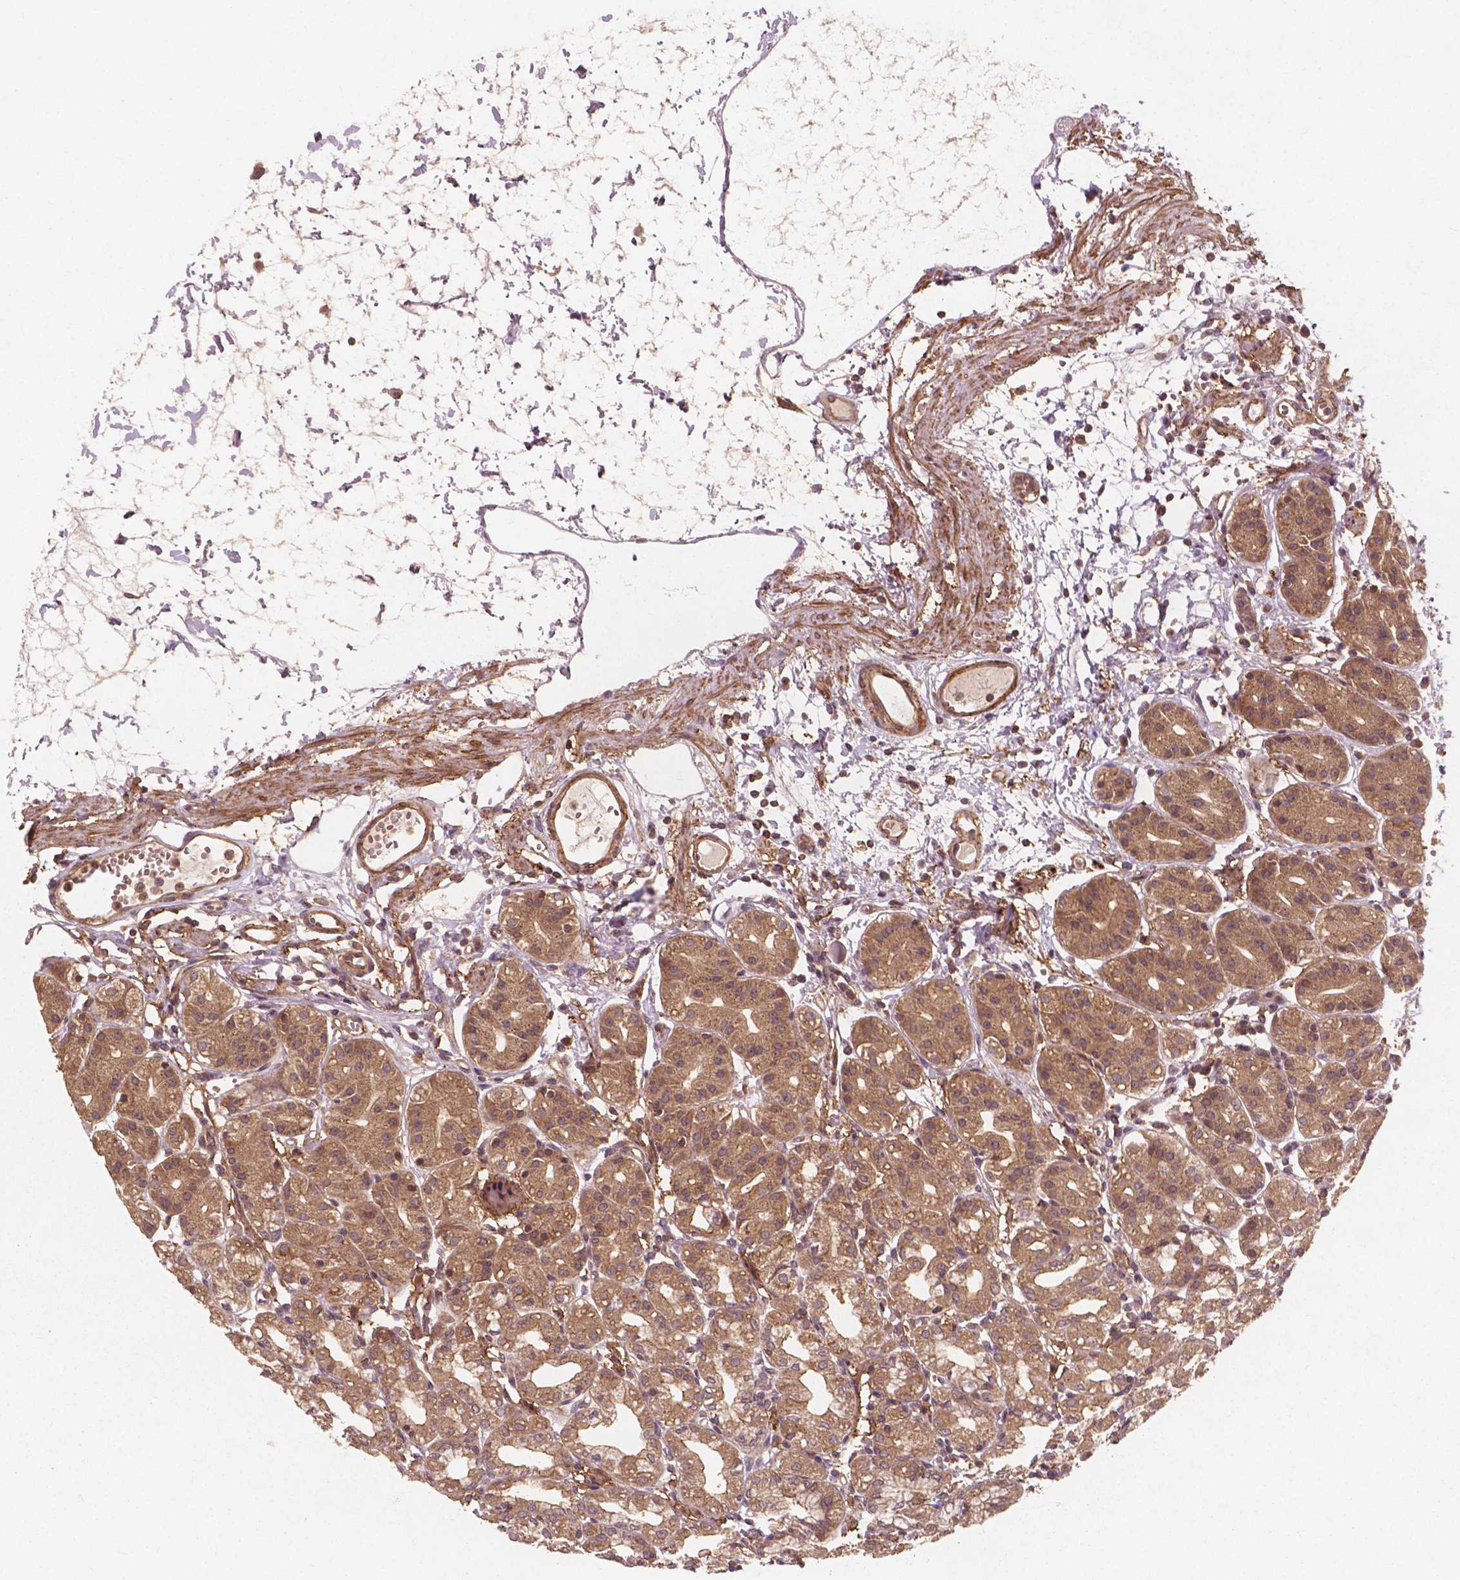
{"staining": {"intensity": "moderate", "quantity": ">75%", "location": "cytoplasmic/membranous"}, "tissue": "stomach", "cell_type": "Glandular cells", "image_type": "normal", "snomed": [{"axis": "morphology", "description": "Normal tissue, NOS"}, {"axis": "topography", "description": "Skeletal muscle"}, {"axis": "topography", "description": "Stomach"}], "caption": "DAB (3,3'-diaminobenzidine) immunohistochemical staining of benign human stomach reveals moderate cytoplasmic/membranous protein positivity in approximately >75% of glandular cells. The protein is stained brown, and the nuclei are stained in blue (DAB (3,3'-diaminobenzidine) IHC with brightfield microscopy, high magnification).", "gene": "CYFIP1", "patient": {"sex": "female", "age": 57}}